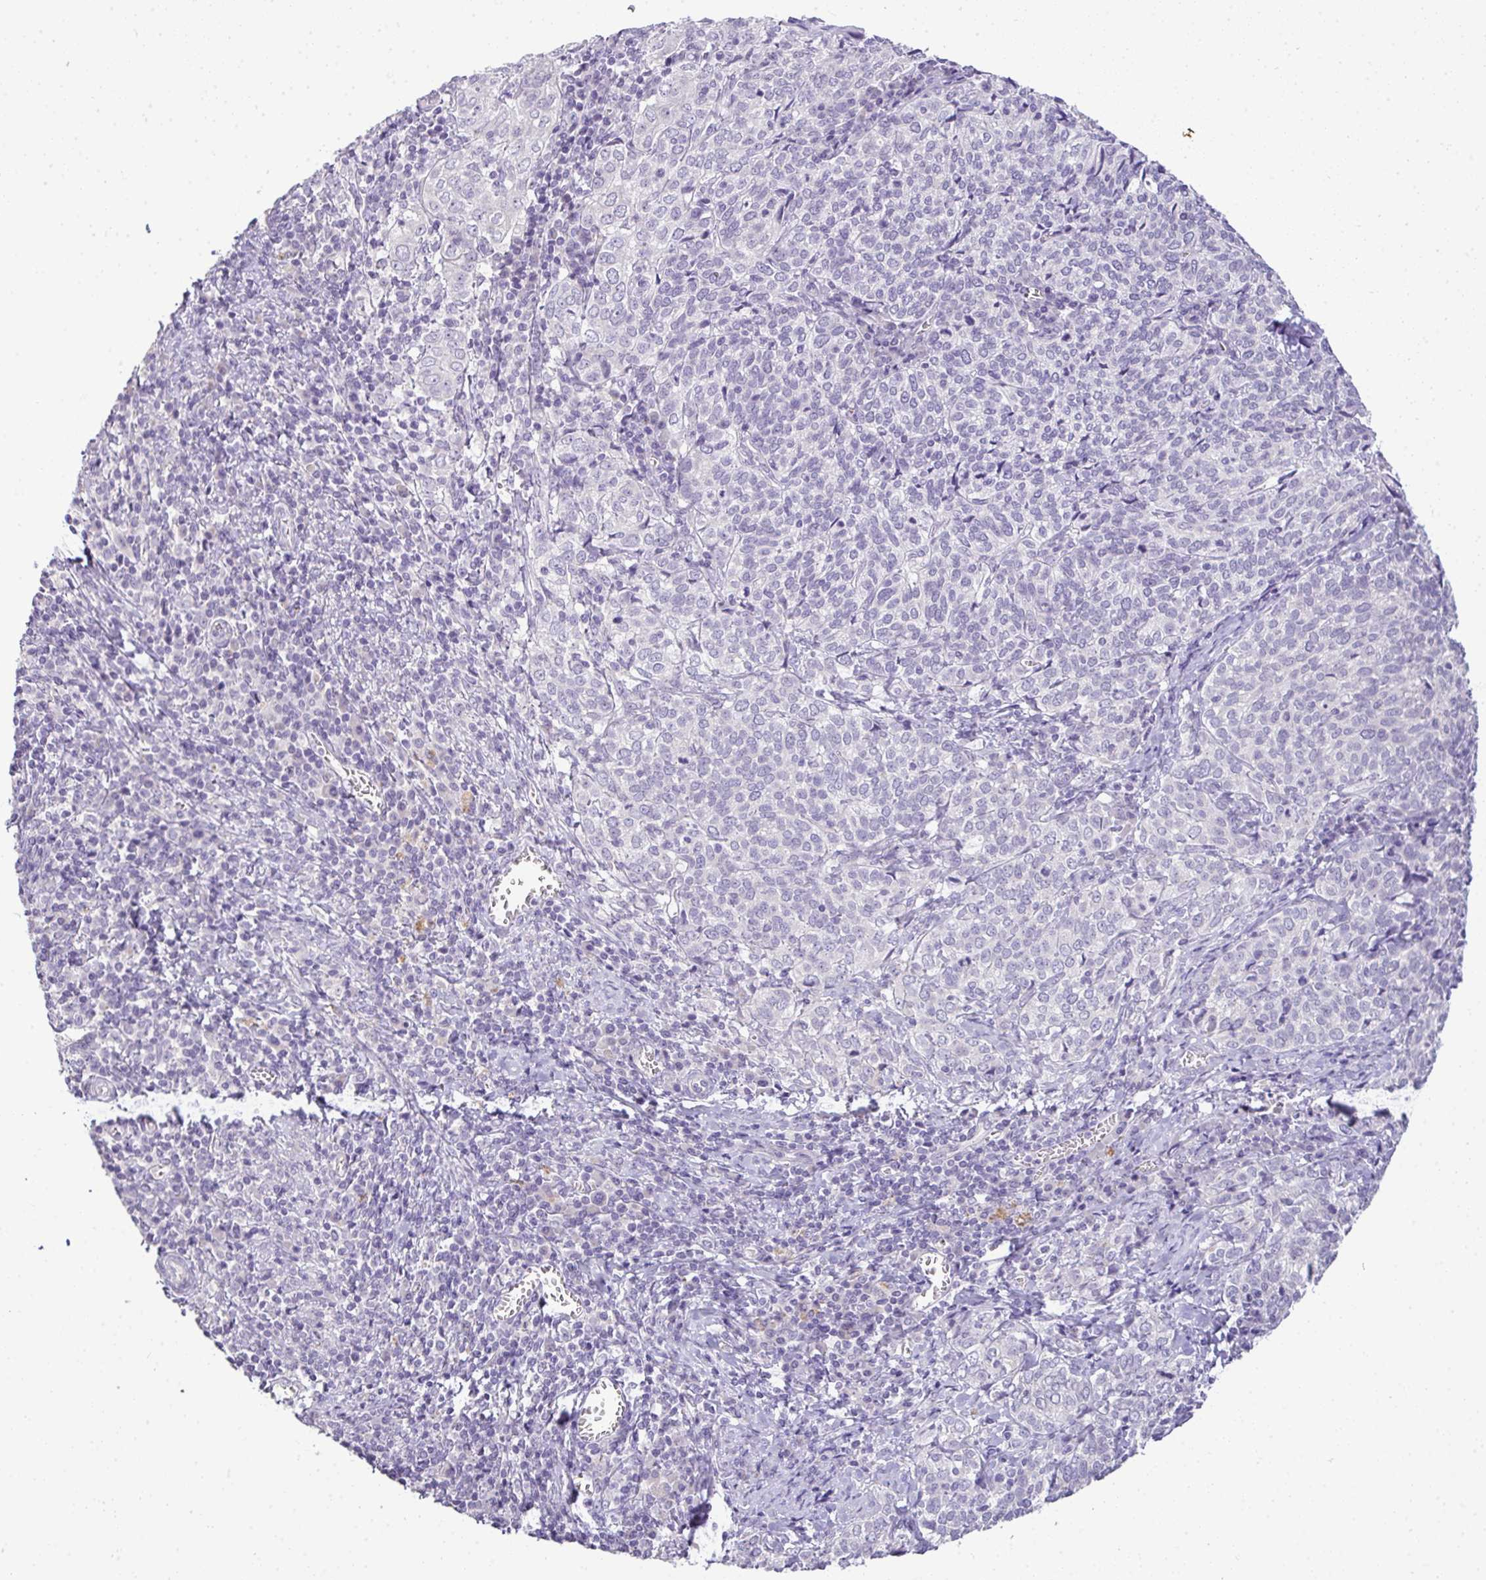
{"staining": {"intensity": "negative", "quantity": "none", "location": "none"}, "tissue": "cervical cancer", "cell_type": "Tumor cells", "image_type": "cancer", "snomed": [{"axis": "morphology", "description": "Normal tissue, NOS"}, {"axis": "morphology", "description": "Squamous cell carcinoma, NOS"}, {"axis": "topography", "description": "Vagina"}, {"axis": "topography", "description": "Cervix"}], "caption": "This image is of cervical squamous cell carcinoma stained with immunohistochemistry (IHC) to label a protein in brown with the nuclei are counter-stained blue. There is no staining in tumor cells.", "gene": "CMPK1", "patient": {"sex": "female", "age": 45}}